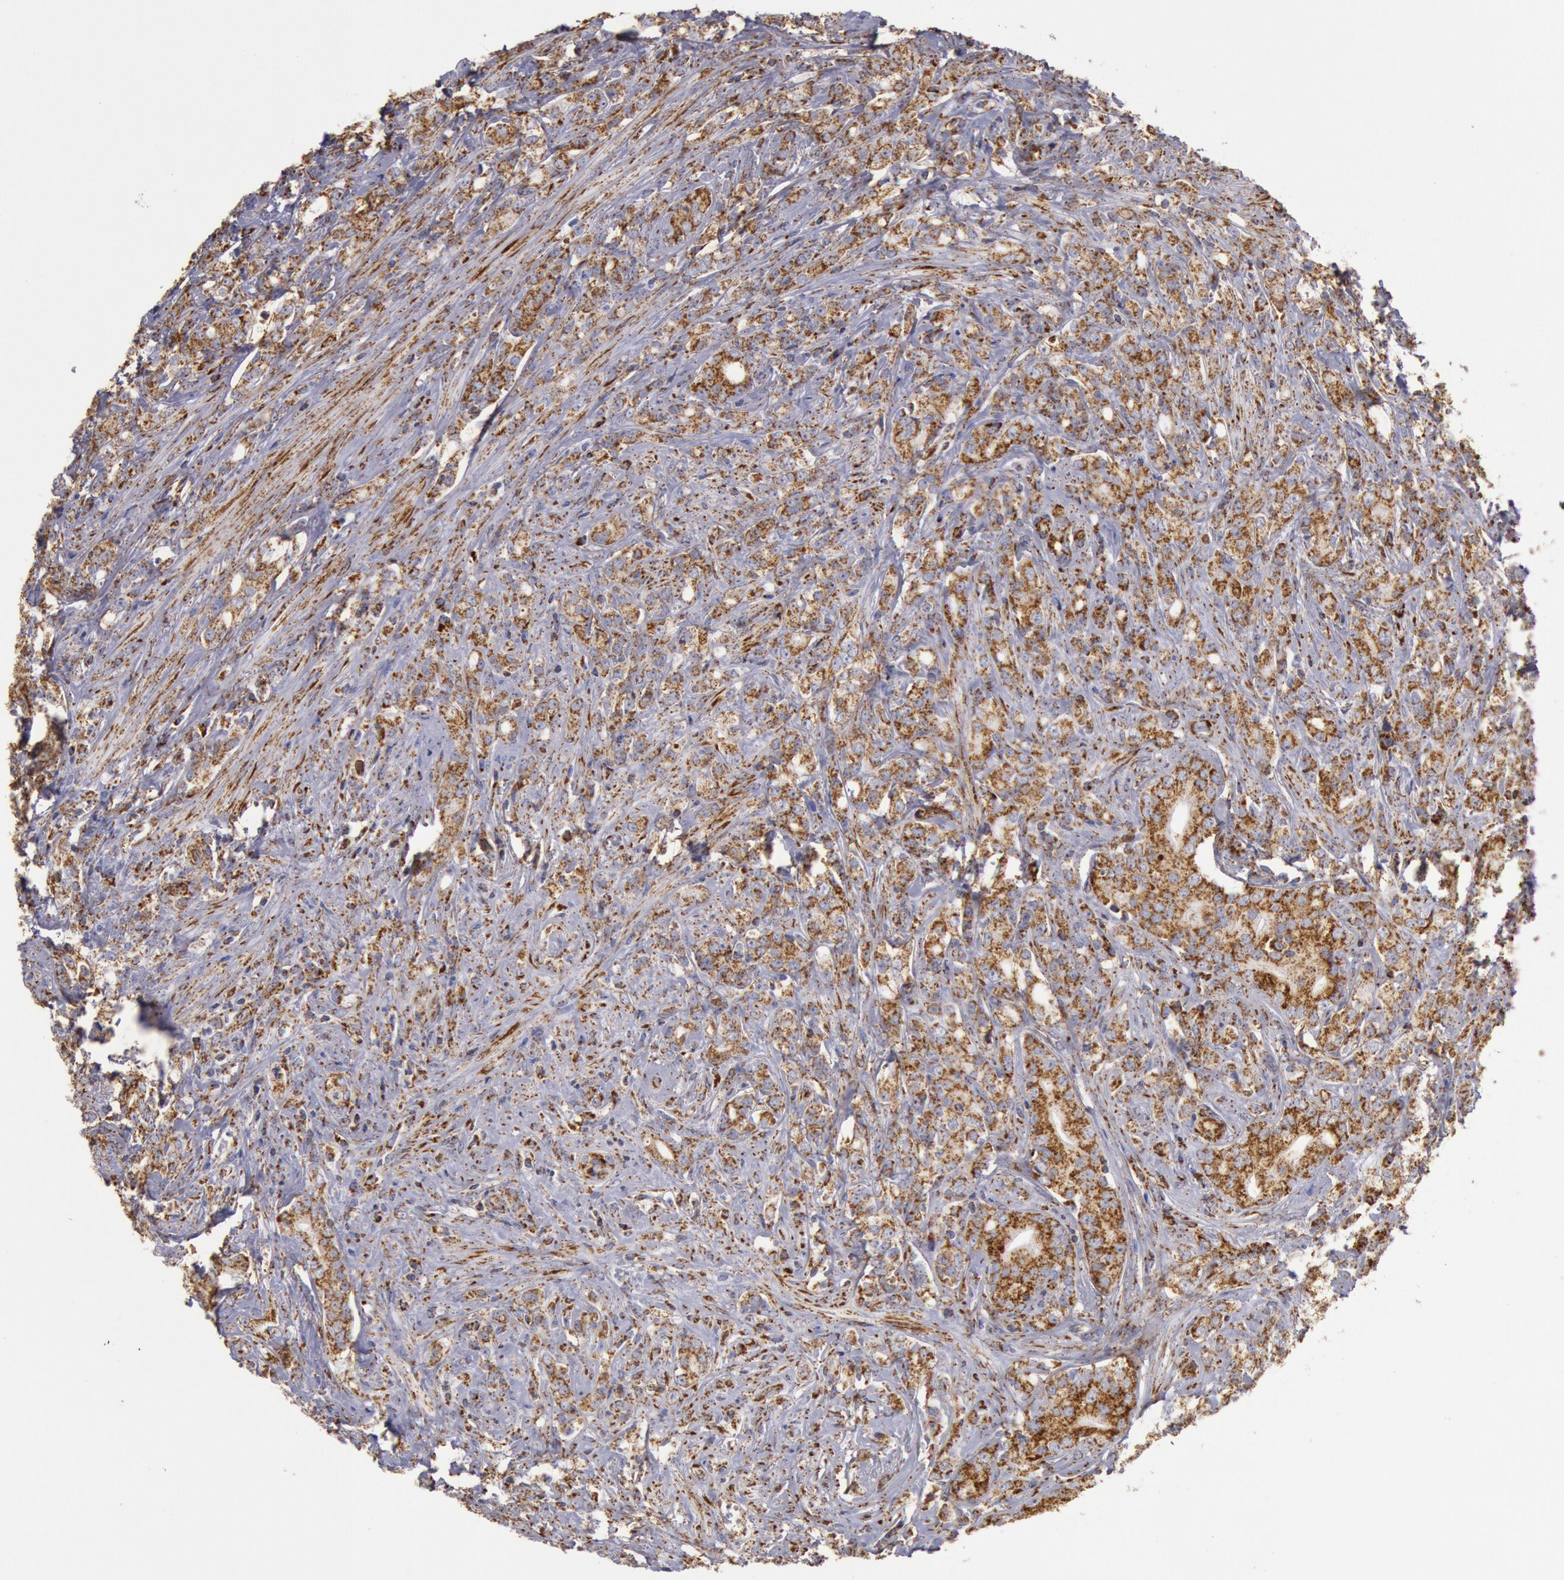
{"staining": {"intensity": "moderate", "quantity": ">75%", "location": "cytoplasmic/membranous"}, "tissue": "prostate cancer", "cell_type": "Tumor cells", "image_type": "cancer", "snomed": [{"axis": "morphology", "description": "Adenocarcinoma, Medium grade"}, {"axis": "topography", "description": "Prostate"}], "caption": "Immunohistochemical staining of prostate cancer (adenocarcinoma (medium-grade)) demonstrates medium levels of moderate cytoplasmic/membranous positivity in approximately >75% of tumor cells.", "gene": "CYC1", "patient": {"sex": "male", "age": 59}}